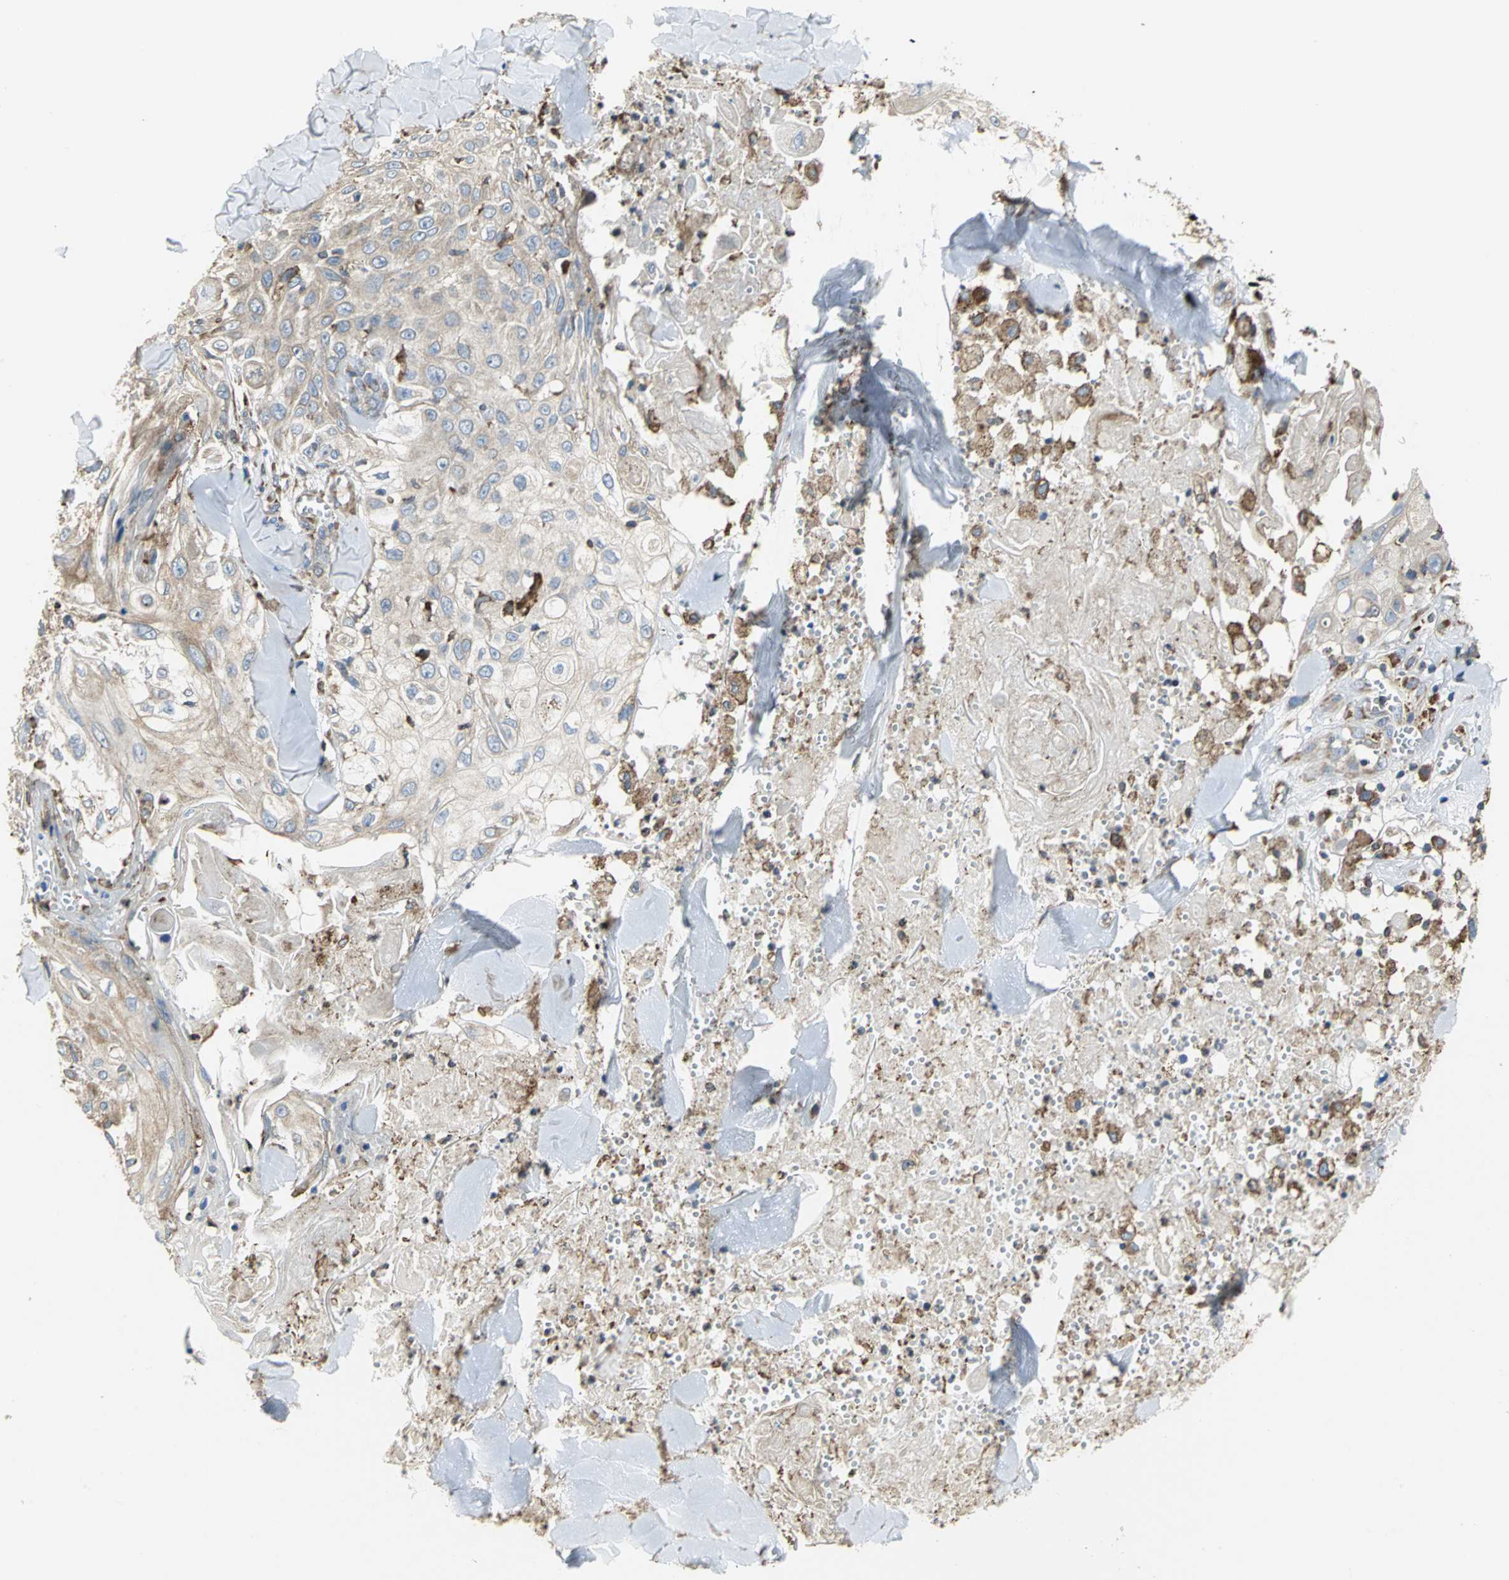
{"staining": {"intensity": "weak", "quantity": "25%-75%", "location": "cytoplasmic/membranous"}, "tissue": "skin cancer", "cell_type": "Tumor cells", "image_type": "cancer", "snomed": [{"axis": "morphology", "description": "Squamous cell carcinoma, NOS"}, {"axis": "topography", "description": "Skin"}], "caption": "Human skin squamous cell carcinoma stained for a protein (brown) demonstrates weak cytoplasmic/membranous positive staining in approximately 25%-75% of tumor cells.", "gene": "SDF2L1", "patient": {"sex": "male", "age": 86}}